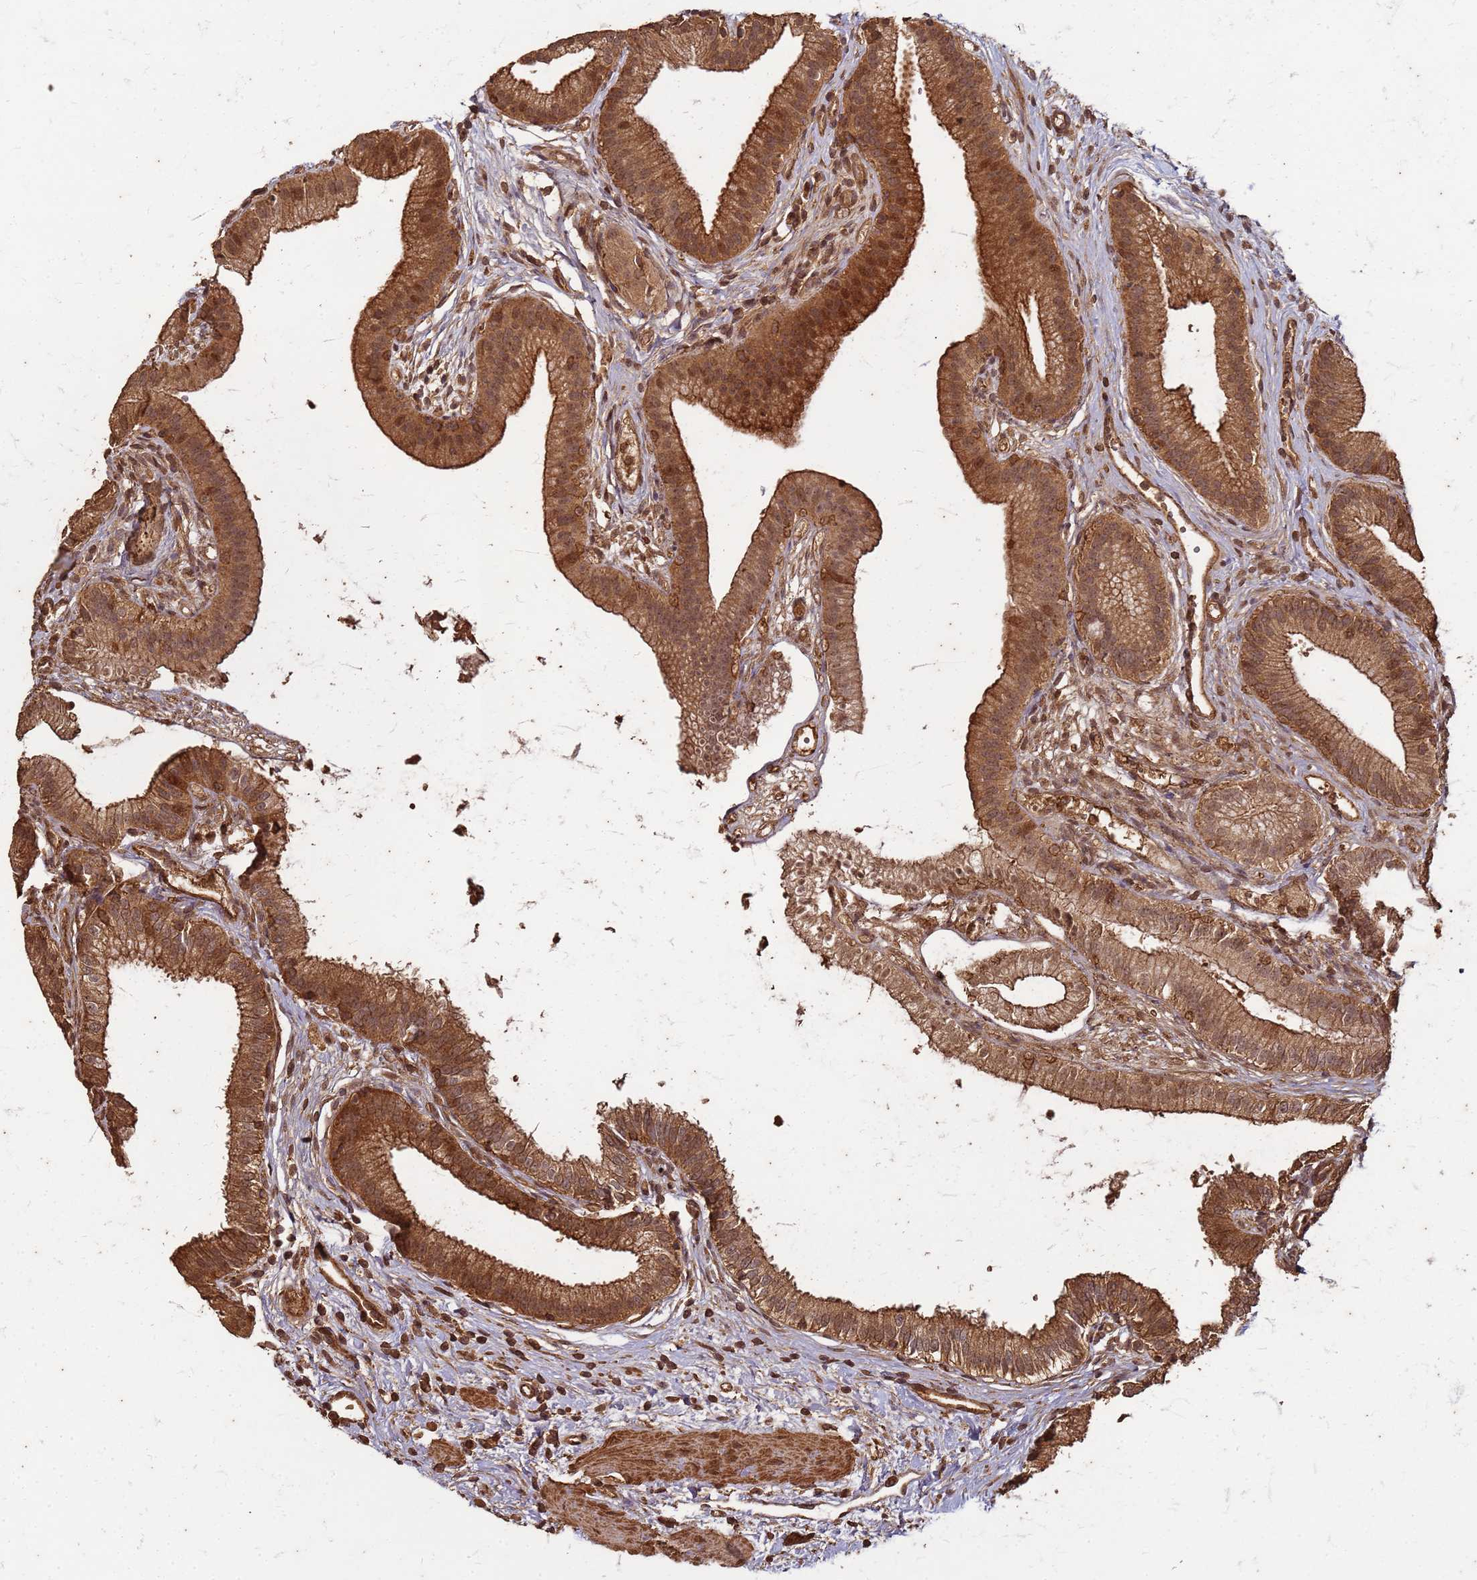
{"staining": {"intensity": "strong", "quantity": ">75%", "location": "cytoplasmic/membranous,nuclear"}, "tissue": "gallbladder", "cell_type": "Glandular cells", "image_type": "normal", "snomed": [{"axis": "morphology", "description": "Normal tissue, NOS"}, {"axis": "topography", "description": "Gallbladder"}], "caption": "Immunohistochemical staining of normal gallbladder reveals high levels of strong cytoplasmic/membranous,nuclear staining in approximately >75% of glandular cells. (Stains: DAB (3,3'-diaminobenzidine) in brown, nuclei in blue, Microscopy: brightfield microscopy at high magnification).", "gene": "KIF26A", "patient": {"sex": "female", "age": 54}}